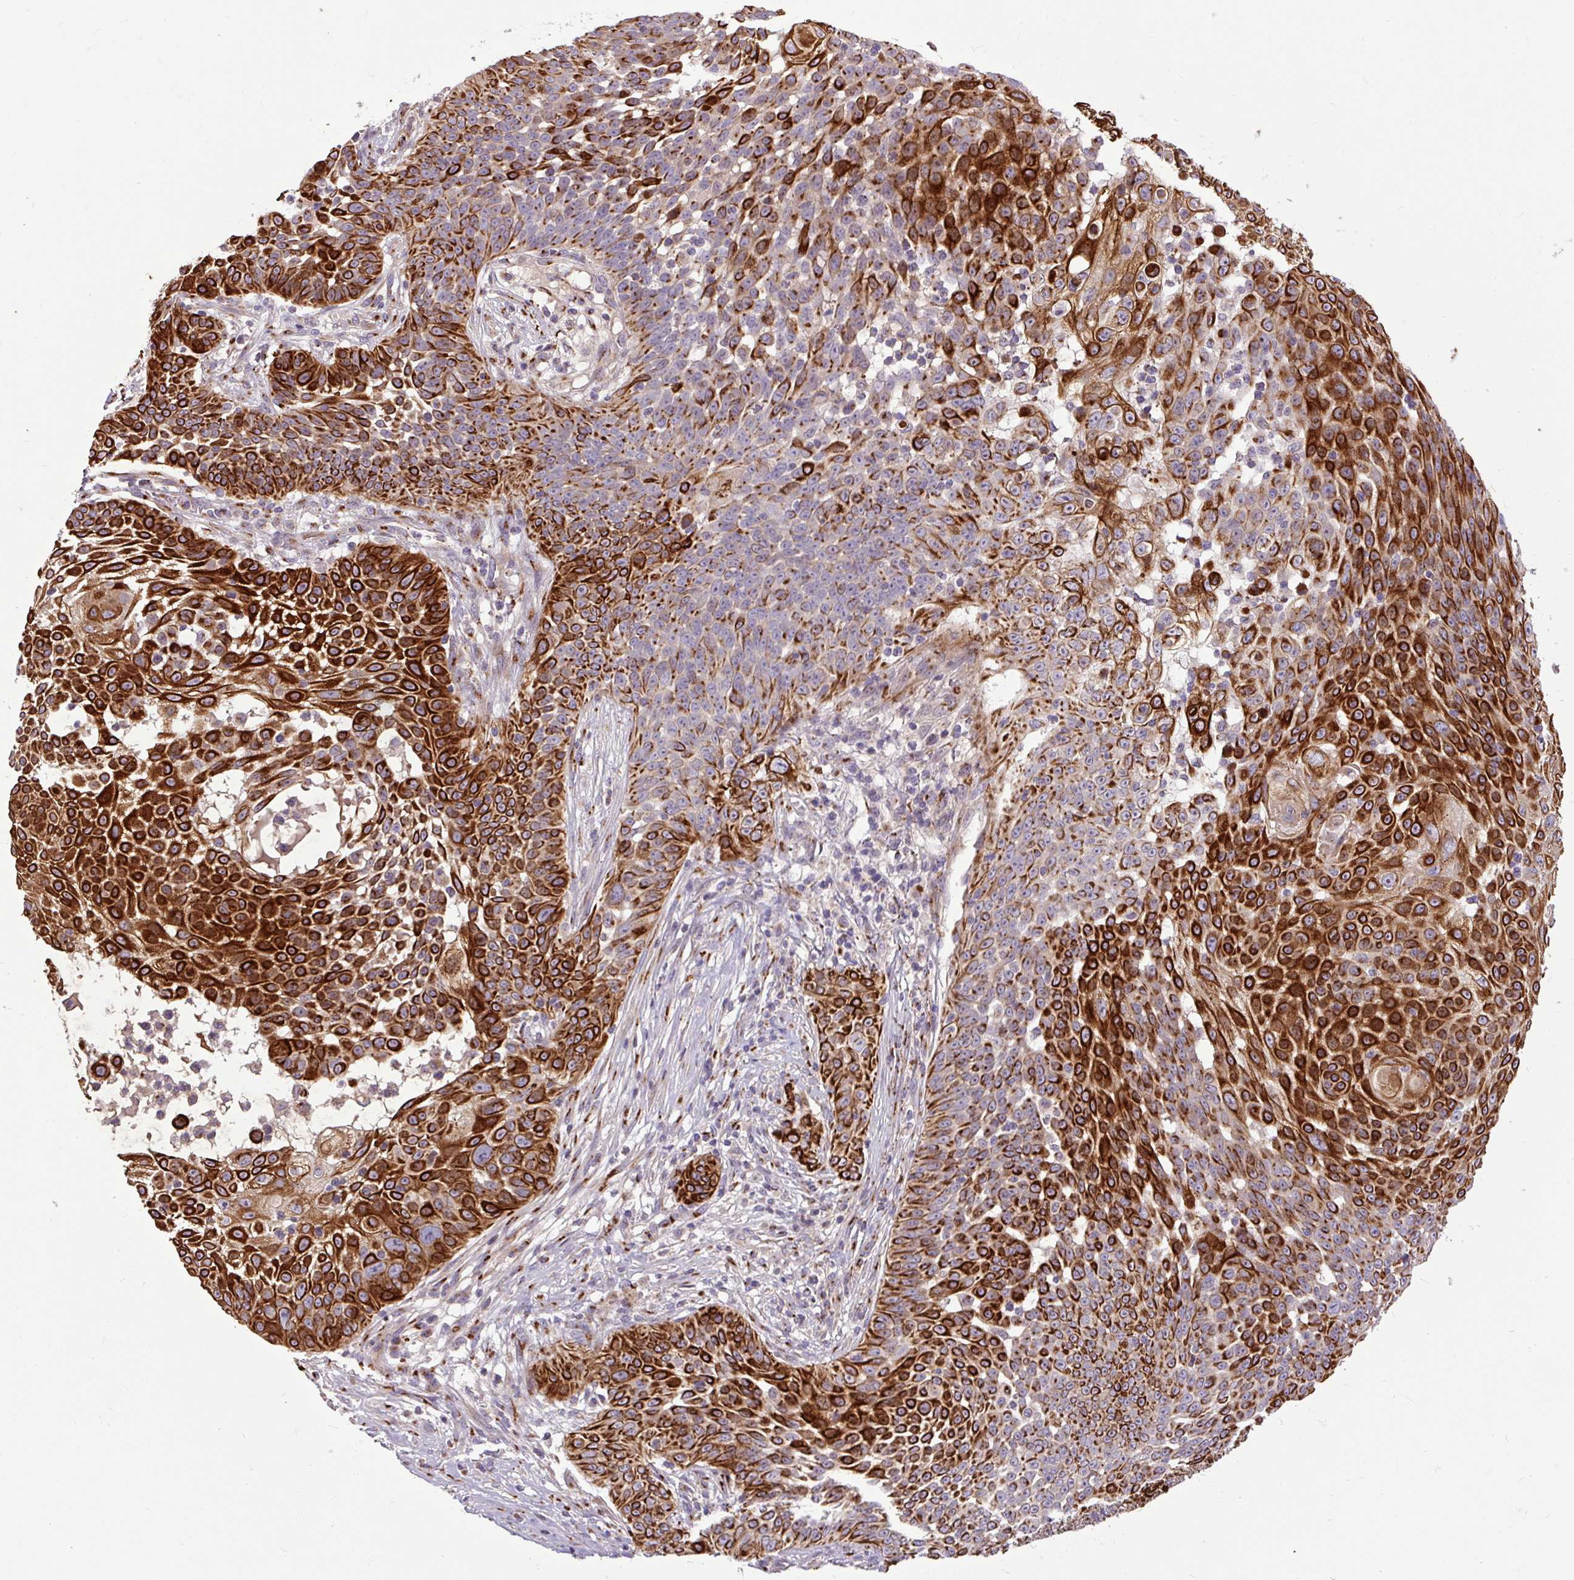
{"staining": {"intensity": "strong", "quantity": ">75%", "location": "cytoplasmic/membranous"}, "tissue": "skin cancer", "cell_type": "Tumor cells", "image_type": "cancer", "snomed": [{"axis": "morphology", "description": "Squamous cell carcinoma, NOS"}, {"axis": "topography", "description": "Skin"}], "caption": "Strong cytoplasmic/membranous protein staining is seen in approximately >75% of tumor cells in squamous cell carcinoma (skin). The staining was performed using DAB (3,3'-diaminobenzidine) to visualize the protein expression in brown, while the nuclei were stained in blue with hematoxylin (Magnification: 20x).", "gene": "MSMP", "patient": {"sex": "male", "age": 24}}